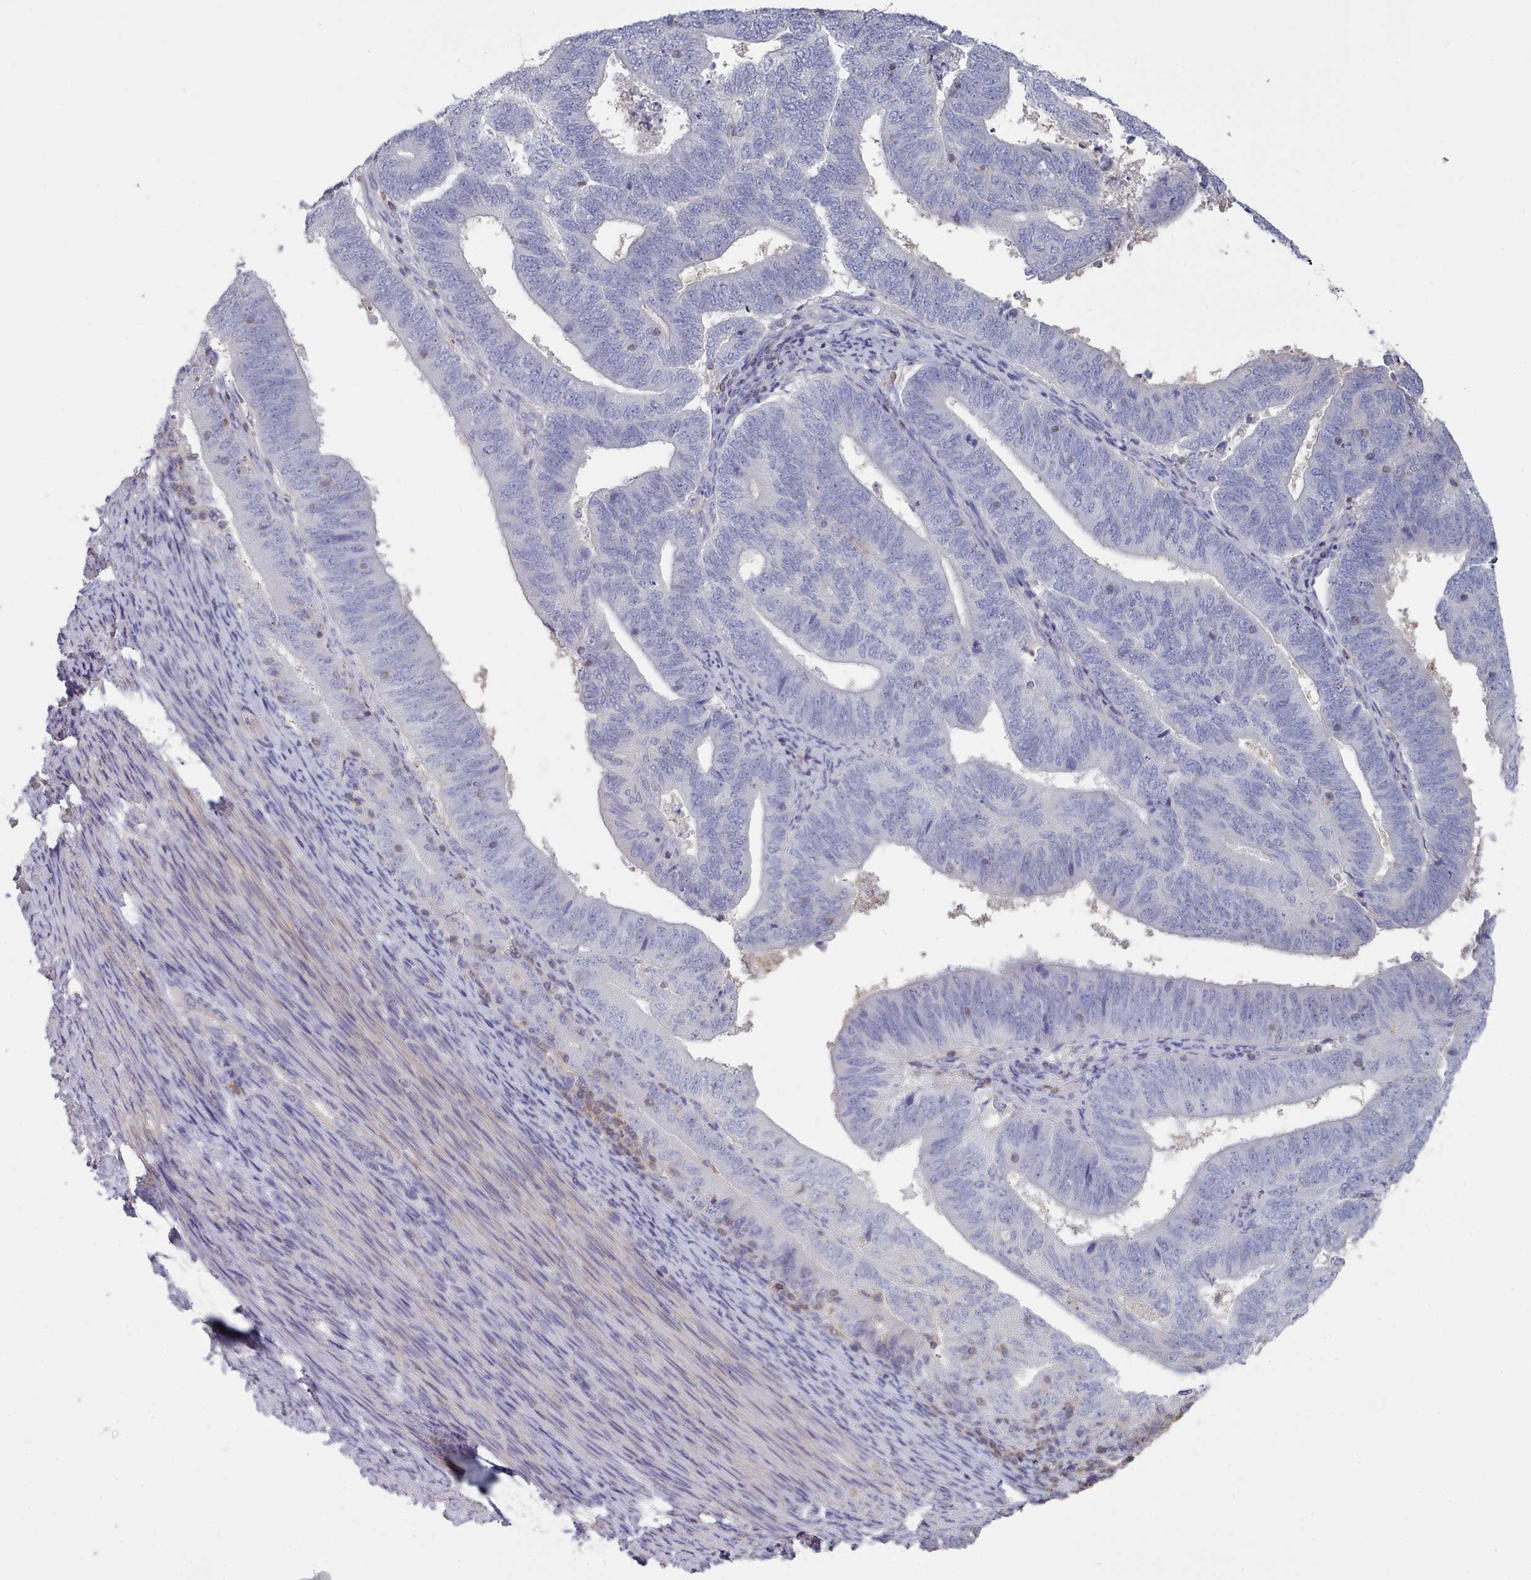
{"staining": {"intensity": "negative", "quantity": "none", "location": "none"}, "tissue": "endometrial cancer", "cell_type": "Tumor cells", "image_type": "cancer", "snomed": [{"axis": "morphology", "description": "Adenocarcinoma, NOS"}, {"axis": "topography", "description": "Endometrium"}], "caption": "Immunohistochemistry (IHC) of human endometrial adenocarcinoma reveals no staining in tumor cells. Brightfield microscopy of immunohistochemistry (IHC) stained with DAB (3,3'-diaminobenzidine) (brown) and hematoxylin (blue), captured at high magnification.", "gene": "RAC2", "patient": {"sex": "female", "age": 70}}